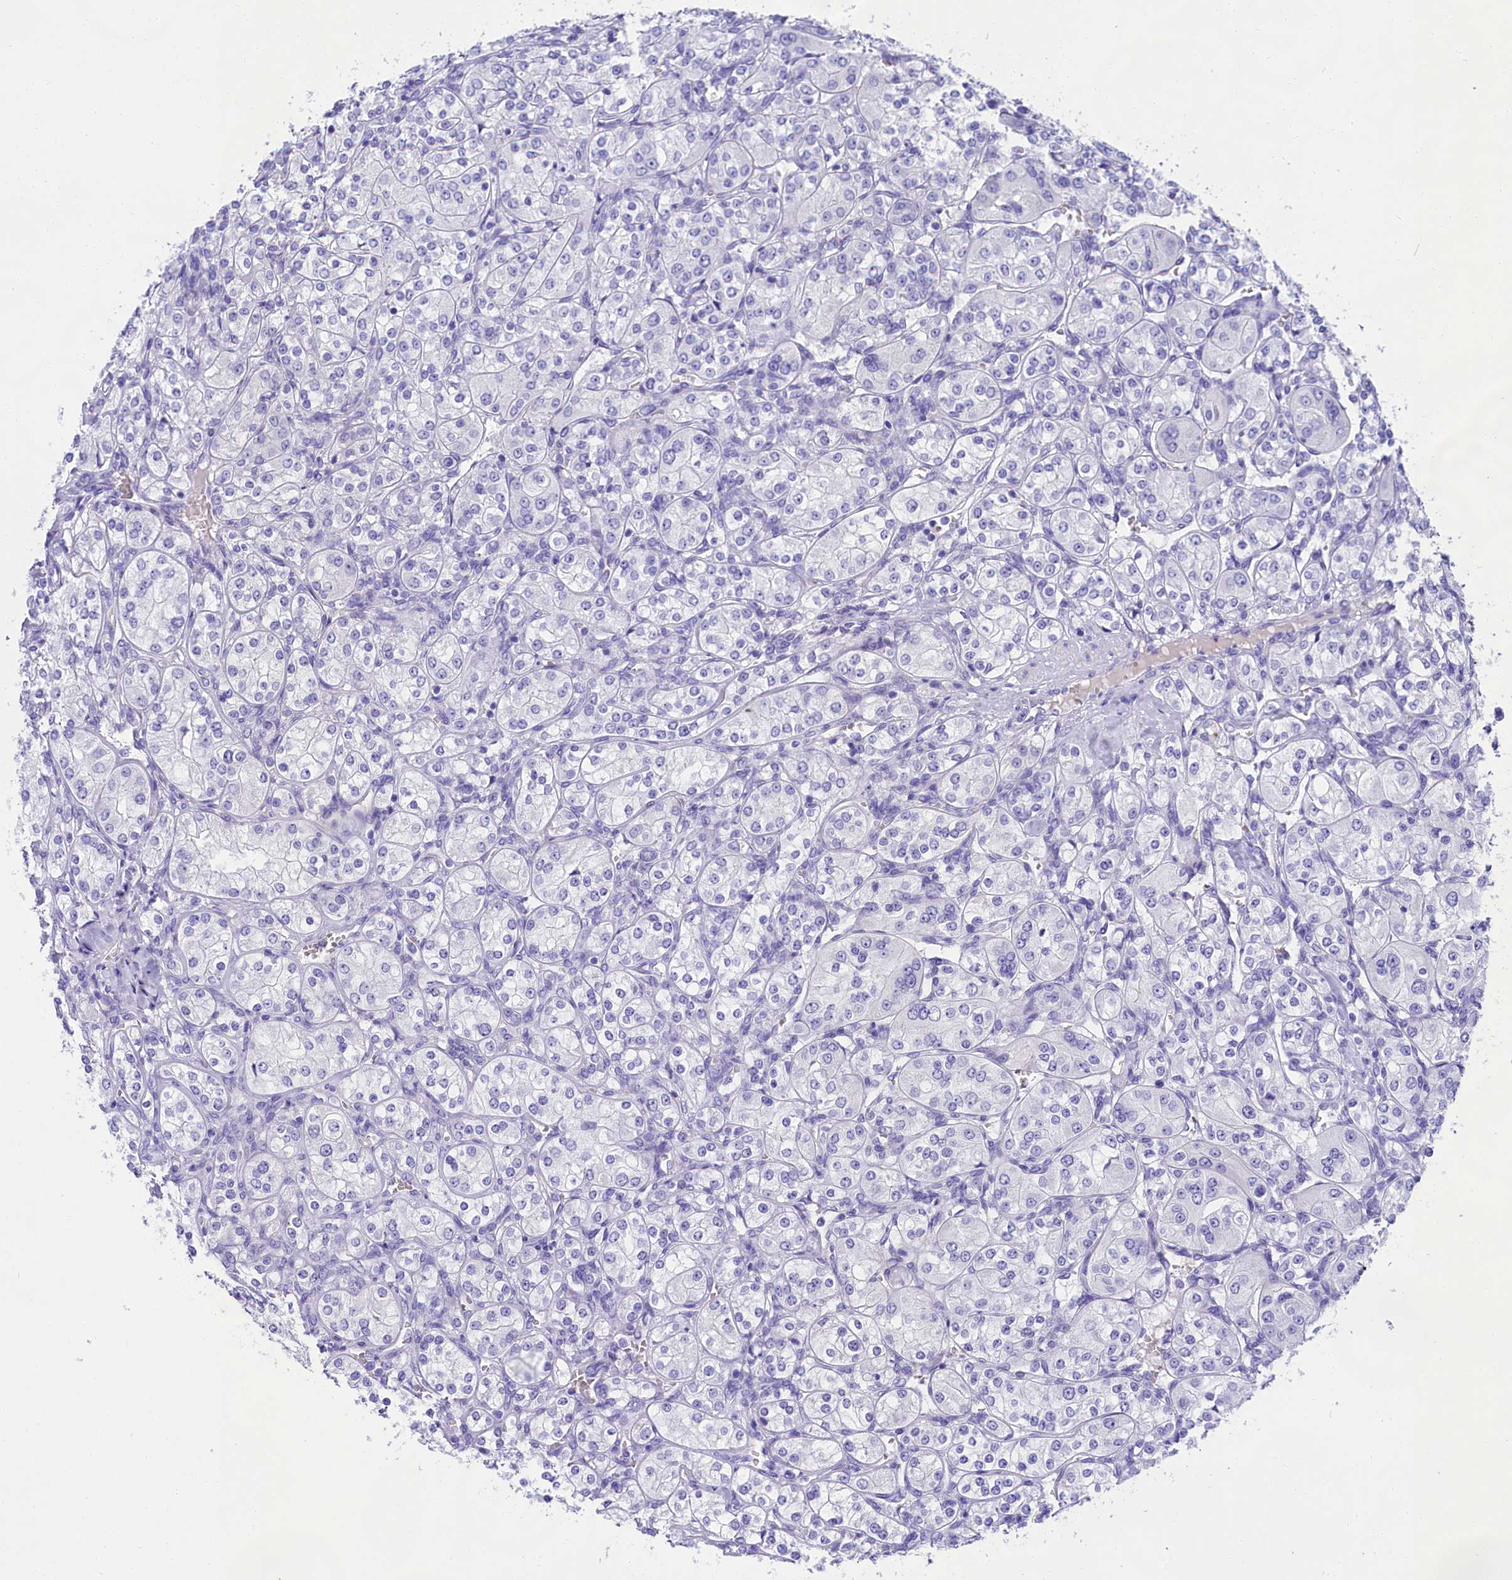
{"staining": {"intensity": "negative", "quantity": "none", "location": "none"}, "tissue": "renal cancer", "cell_type": "Tumor cells", "image_type": "cancer", "snomed": [{"axis": "morphology", "description": "Adenocarcinoma, NOS"}, {"axis": "topography", "description": "Kidney"}], "caption": "Tumor cells show no significant expression in adenocarcinoma (renal).", "gene": "SULT2A1", "patient": {"sex": "male", "age": 77}}